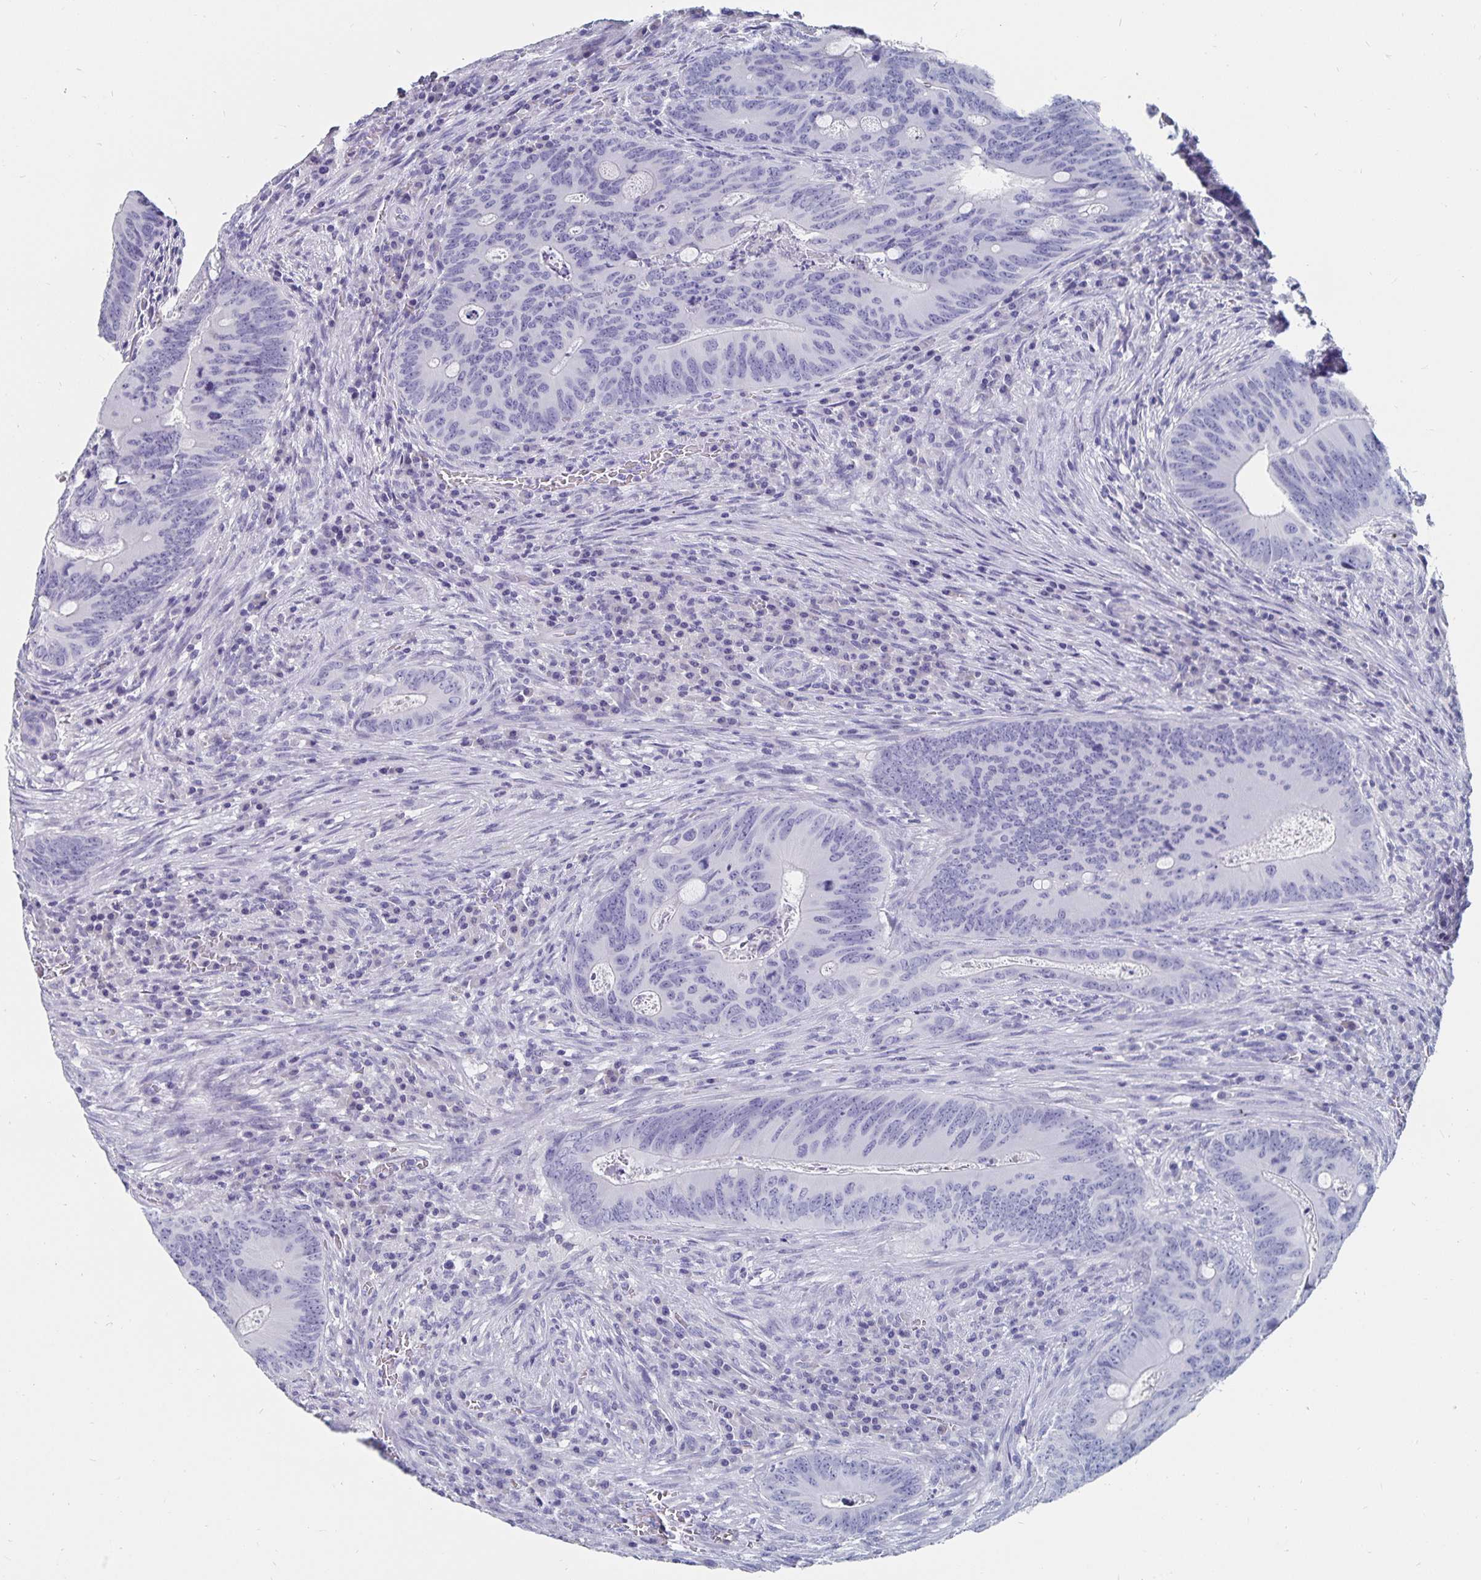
{"staining": {"intensity": "negative", "quantity": "none", "location": "none"}, "tissue": "colorectal cancer", "cell_type": "Tumor cells", "image_type": "cancer", "snomed": [{"axis": "morphology", "description": "Adenocarcinoma, NOS"}, {"axis": "topography", "description": "Colon"}], "caption": "This is an IHC image of human colorectal cancer. There is no positivity in tumor cells.", "gene": "CFAP69", "patient": {"sex": "female", "age": 74}}